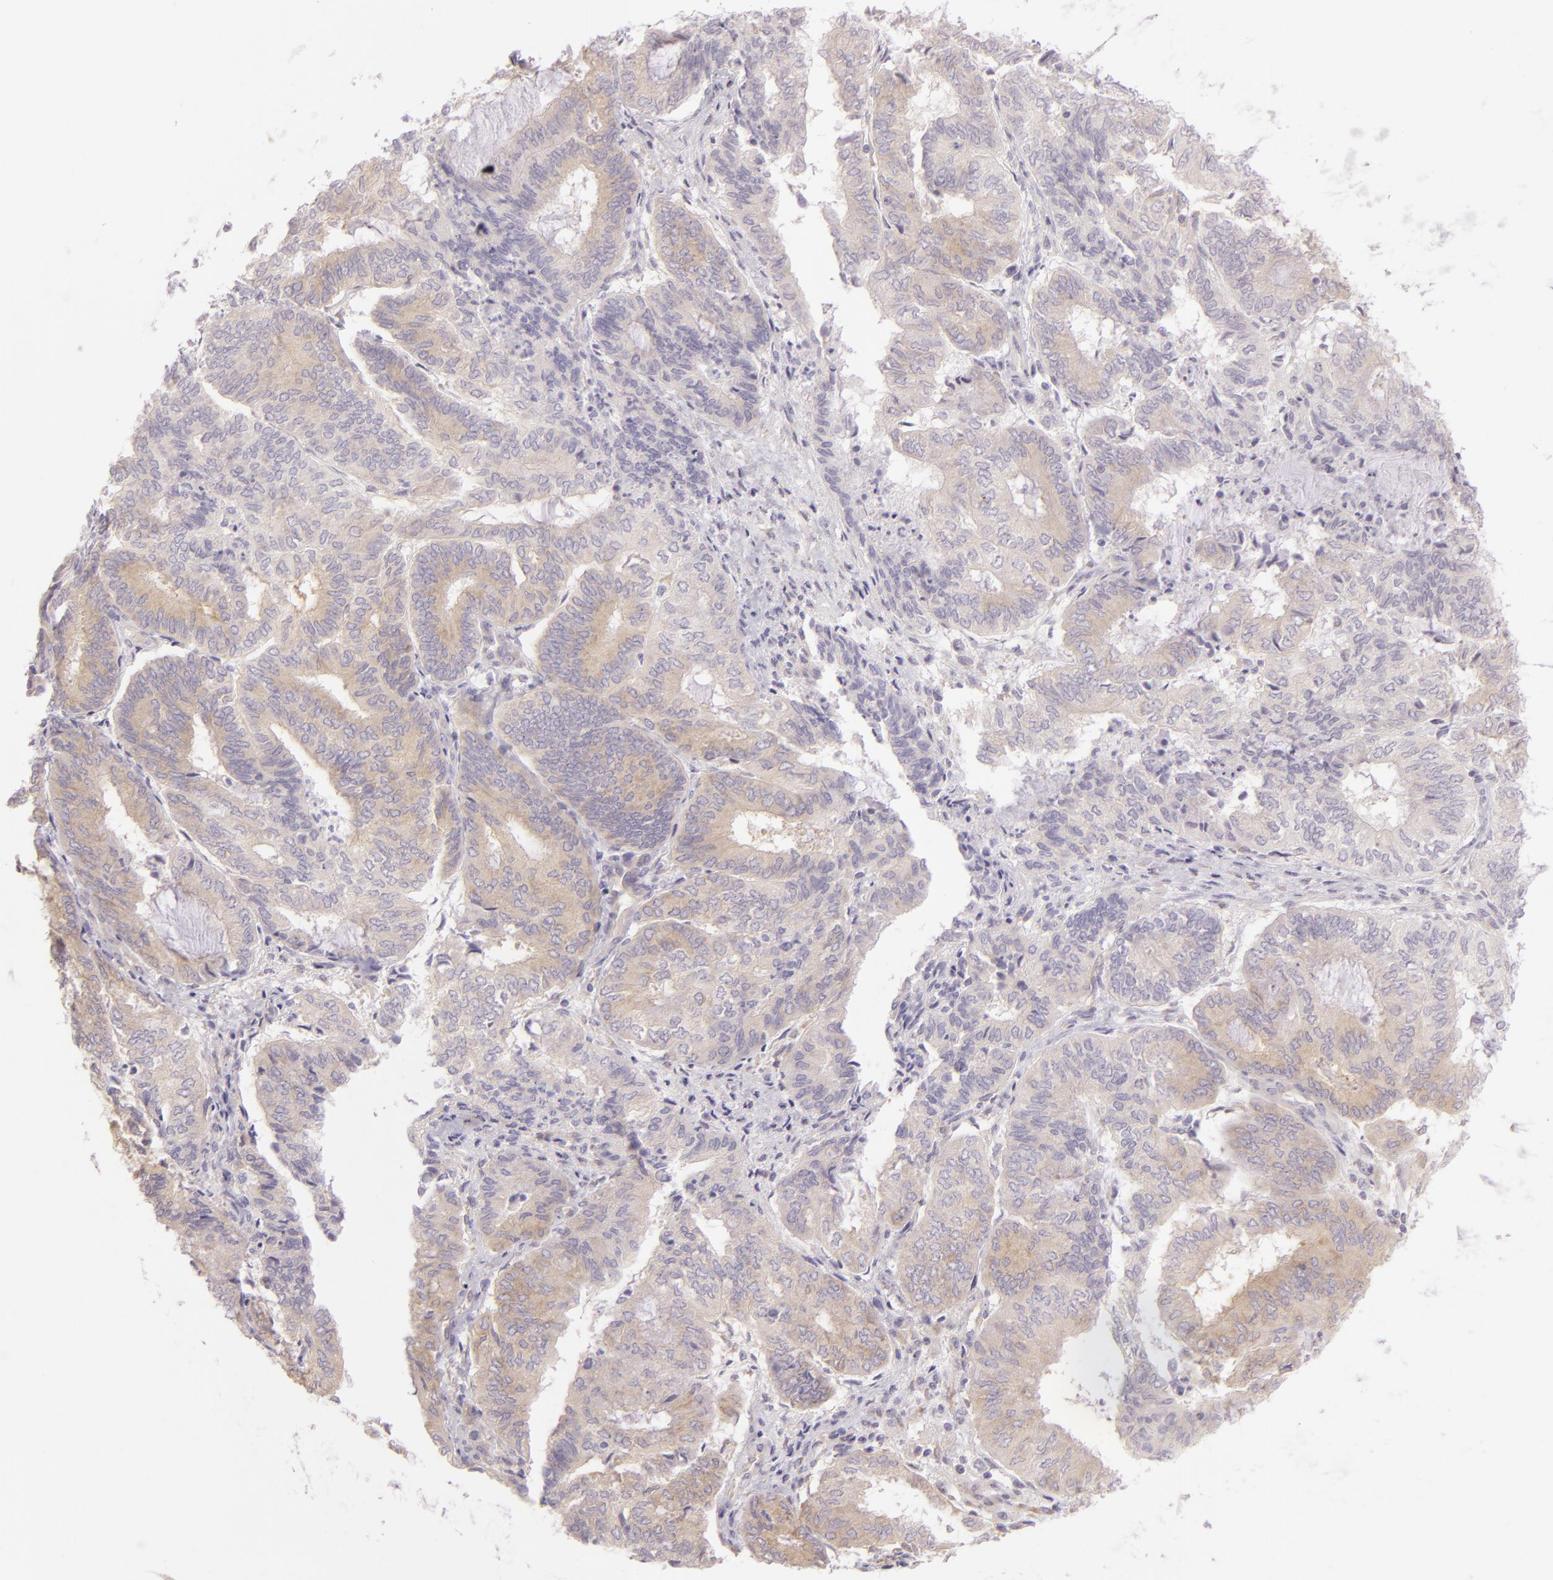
{"staining": {"intensity": "weak", "quantity": ">75%", "location": "cytoplasmic/membranous"}, "tissue": "endometrial cancer", "cell_type": "Tumor cells", "image_type": "cancer", "snomed": [{"axis": "morphology", "description": "Adenocarcinoma, NOS"}, {"axis": "topography", "description": "Endometrium"}], "caption": "IHC (DAB) staining of human endometrial cancer shows weak cytoplasmic/membranous protein positivity in about >75% of tumor cells.", "gene": "ZC3H7B", "patient": {"sex": "female", "age": 59}}